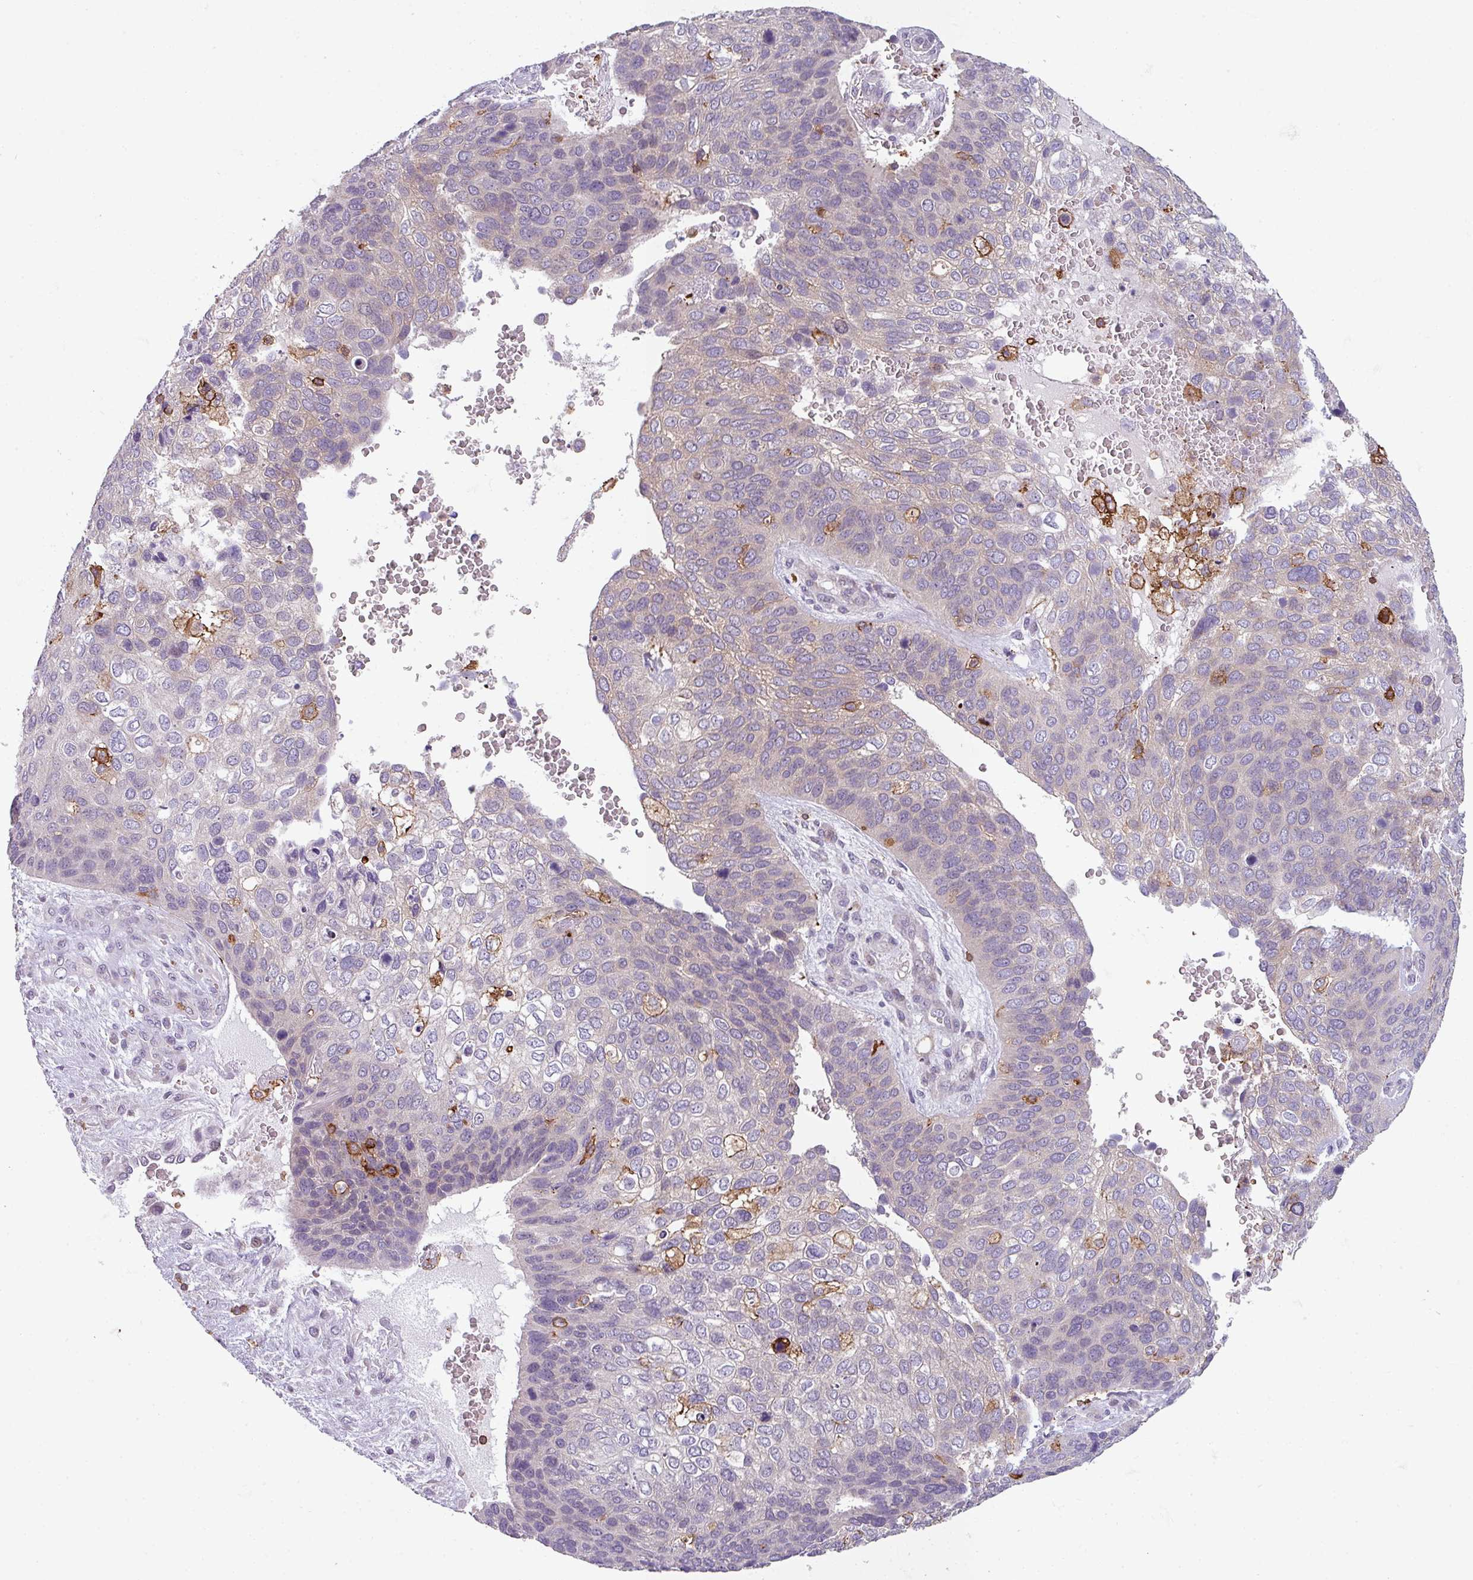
{"staining": {"intensity": "negative", "quantity": "none", "location": "none"}, "tissue": "skin cancer", "cell_type": "Tumor cells", "image_type": "cancer", "snomed": [{"axis": "morphology", "description": "Basal cell carcinoma"}, {"axis": "topography", "description": "Skin"}], "caption": "IHC of basal cell carcinoma (skin) shows no positivity in tumor cells.", "gene": "NEDD9", "patient": {"sex": "female", "age": 74}}